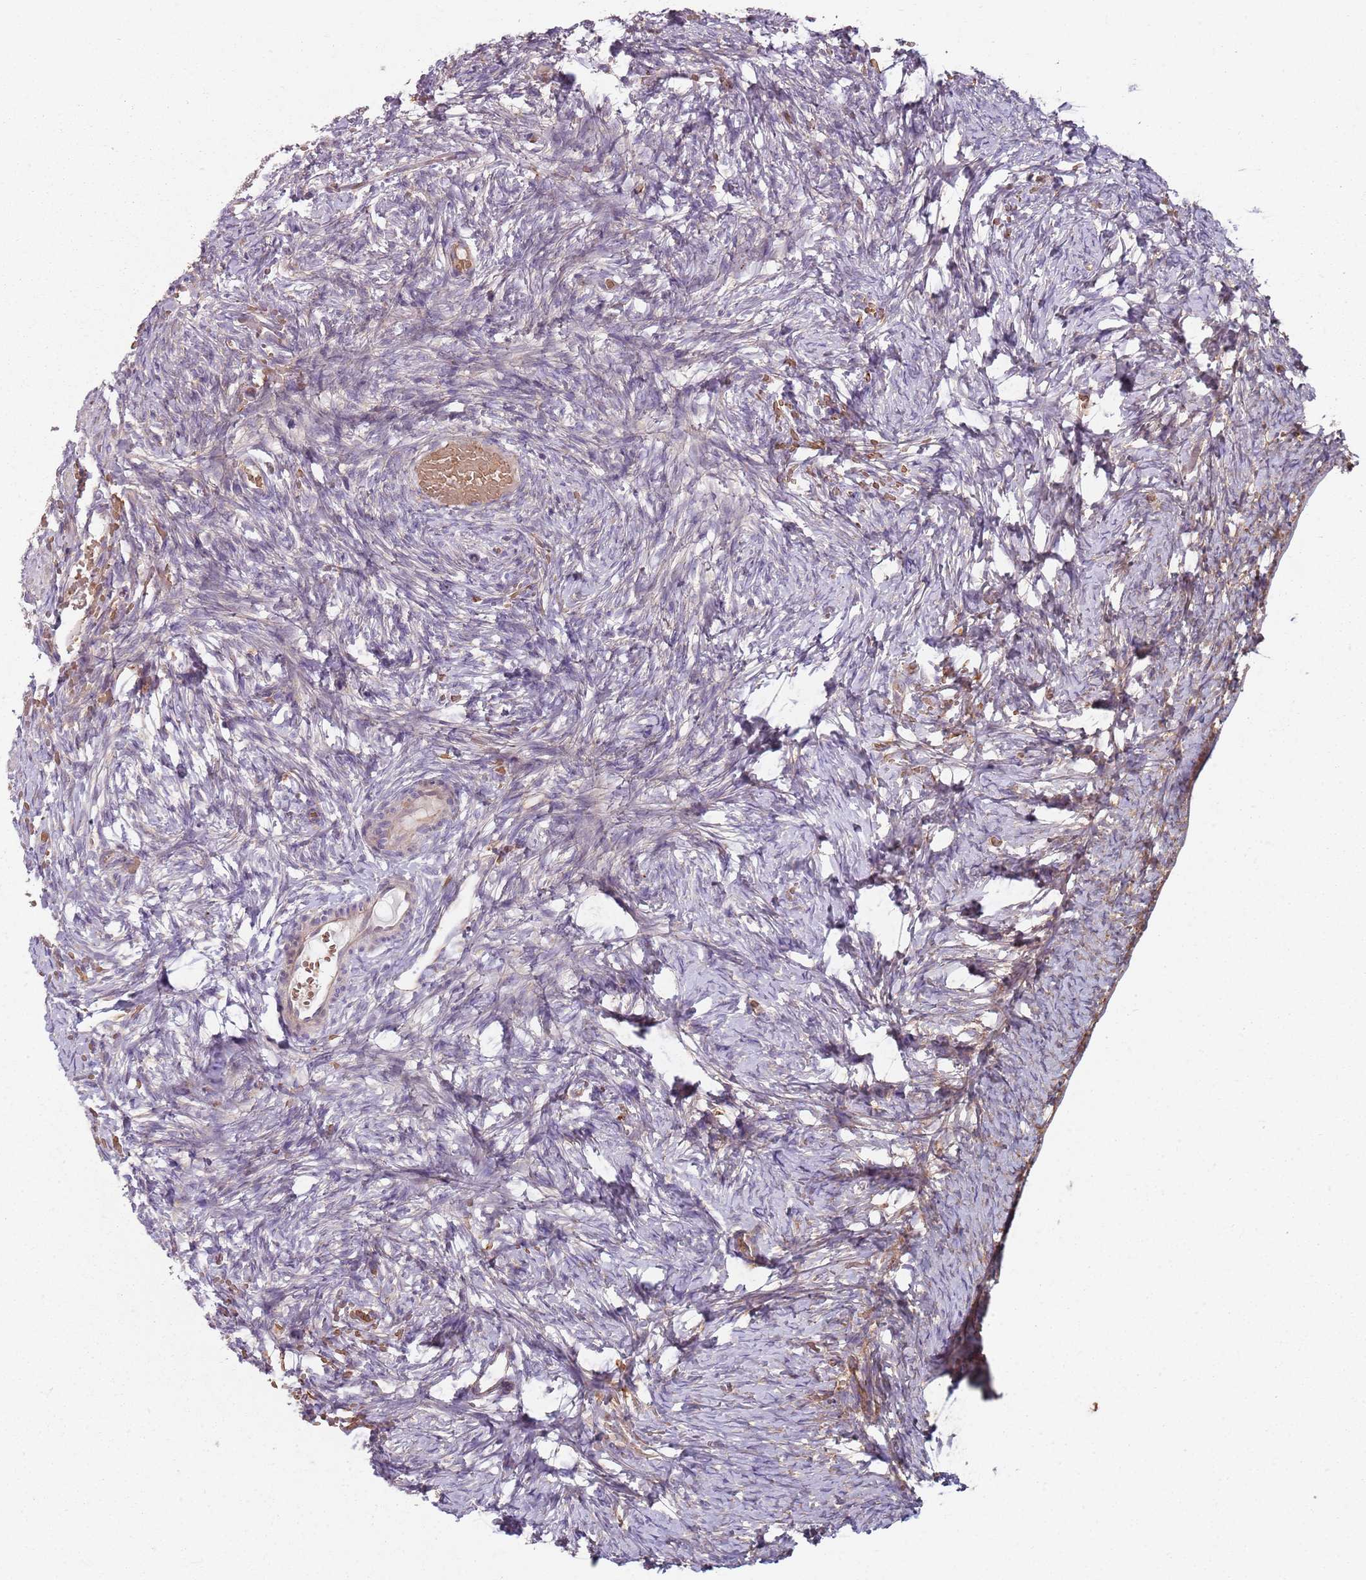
{"staining": {"intensity": "negative", "quantity": "none", "location": "none"}, "tissue": "ovary", "cell_type": "Ovarian stroma cells", "image_type": "normal", "snomed": [{"axis": "morphology", "description": "Adenocarcinoma, NOS"}, {"axis": "topography", "description": "Endometrium"}], "caption": "This micrograph is of normal ovary stained with immunohistochemistry to label a protein in brown with the nuclei are counter-stained blue. There is no positivity in ovarian stroma cells. (DAB immunohistochemistry, high magnification).", "gene": "SPATA2", "patient": {"sex": "female", "age": 32}}